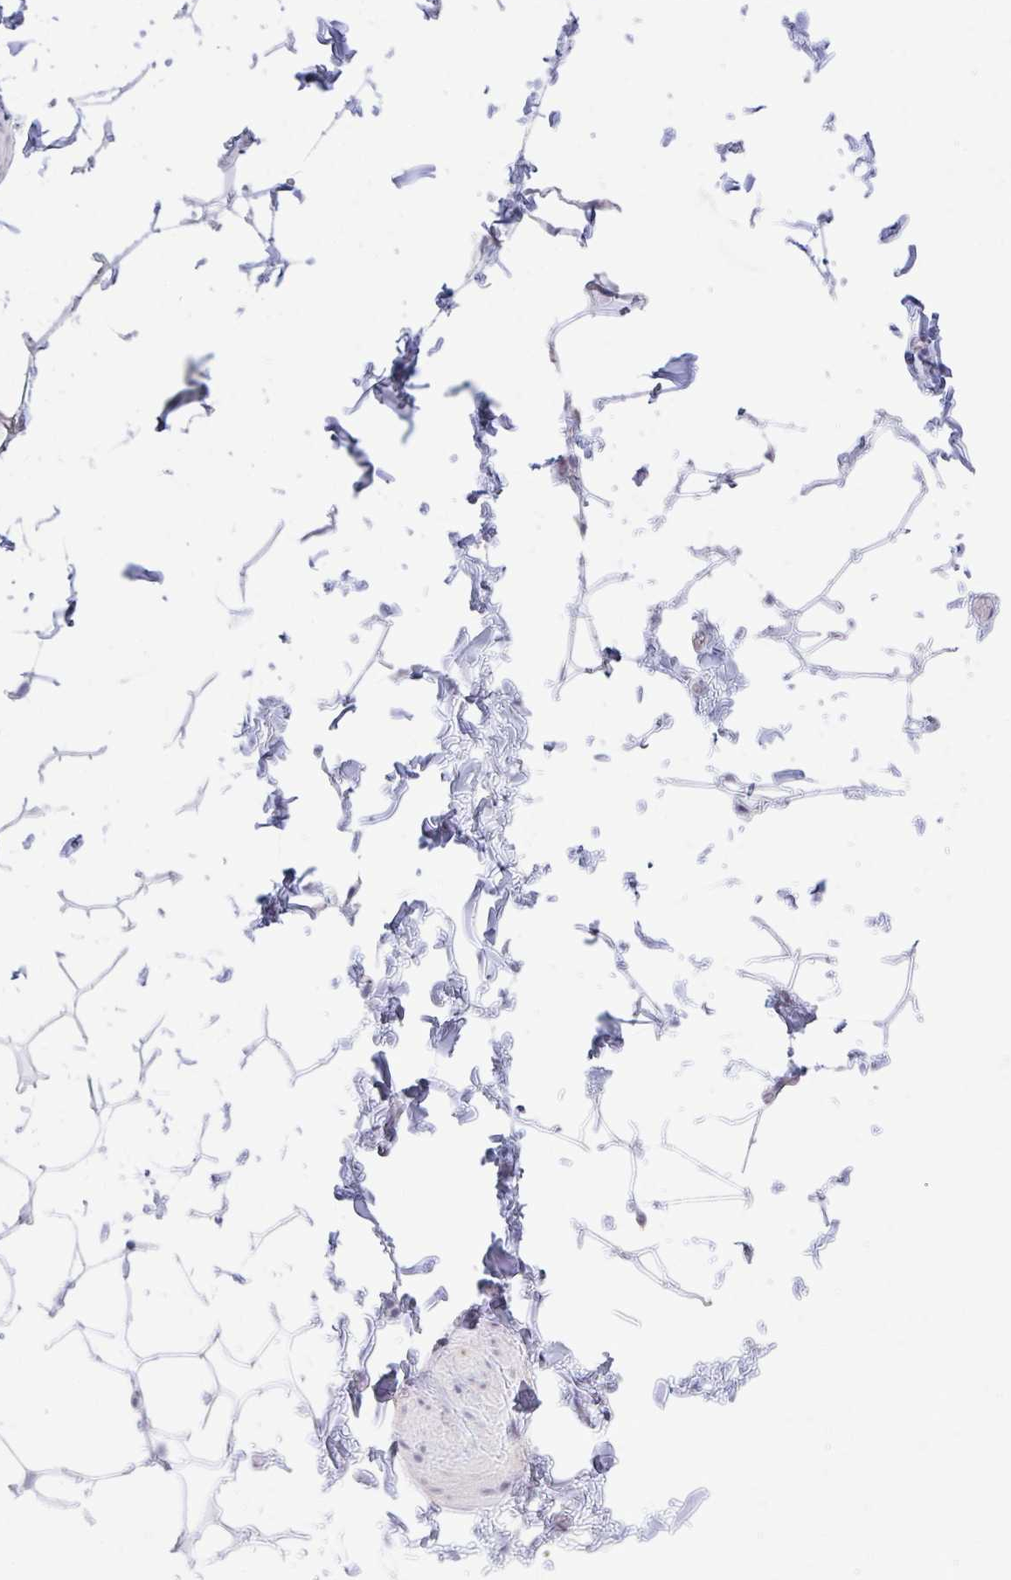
{"staining": {"intensity": "negative", "quantity": "none", "location": "none"}, "tissue": "adipose tissue", "cell_type": "Adipocytes", "image_type": "normal", "snomed": [{"axis": "morphology", "description": "Normal tissue, NOS"}, {"axis": "topography", "description": "Soft tissue"}, {"axis": "topography", "description": "Adipose tissue"}, {"axis": "topography", "description": "Vascular tissue"}, {"axis": "topography", "description": "Peripheral nerve tissue"}], "caption": "The photomicrograph displays no significant staining in adipocytes of adipose tissue.", "gene": "ARPP19", "patient": {"sex": "male", "age": 29}}